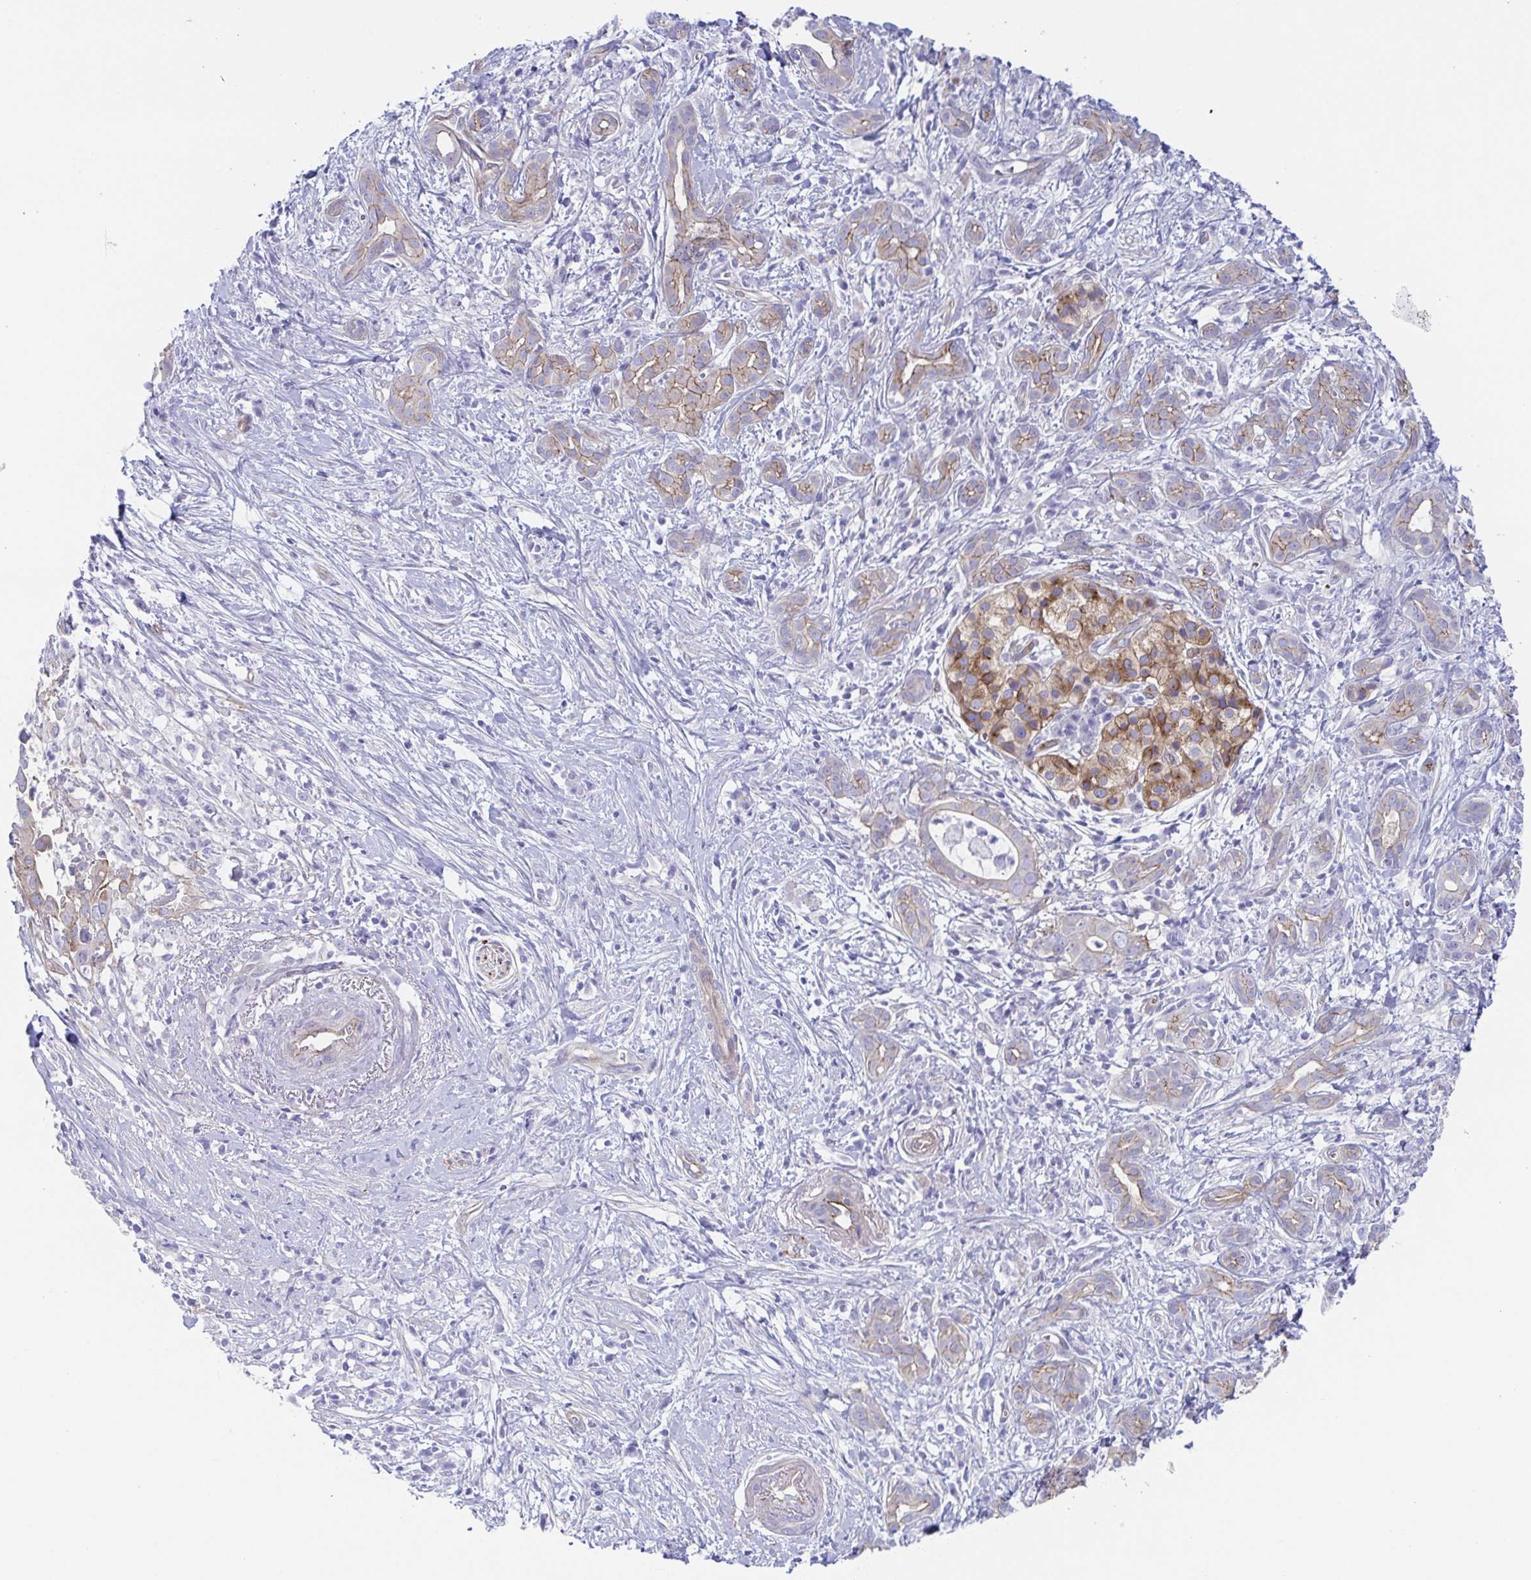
{"staining": {"intensity": "weak", "quantity": "25%-75%", "location": "cytoplasmic/membranous"}, "tissue": "pancreatic cancer", "cell_type": "Tumor cells", "image_type": "cancer", "snomed": [{"axis": "morphology", "description": "Adenocarcinoma, NOS"}, {"axis": "topography", "description": "Pancreas"}], "caption": "Brown immunohistochemical staining in human pancreatic cancer (adenocarcinoma) exhibits weak cytoplasmic/membranous positivity in approximately 25%-75% of tumor cells. The staining is performed using DAB (3,3'-diaminobenzidine) brown chromogen to label protein expression. The nuclei are counter-stained blue using hematoxylin.", "gene": "DYNC1I1", "patient": {"sex": "male", "age": 61}}